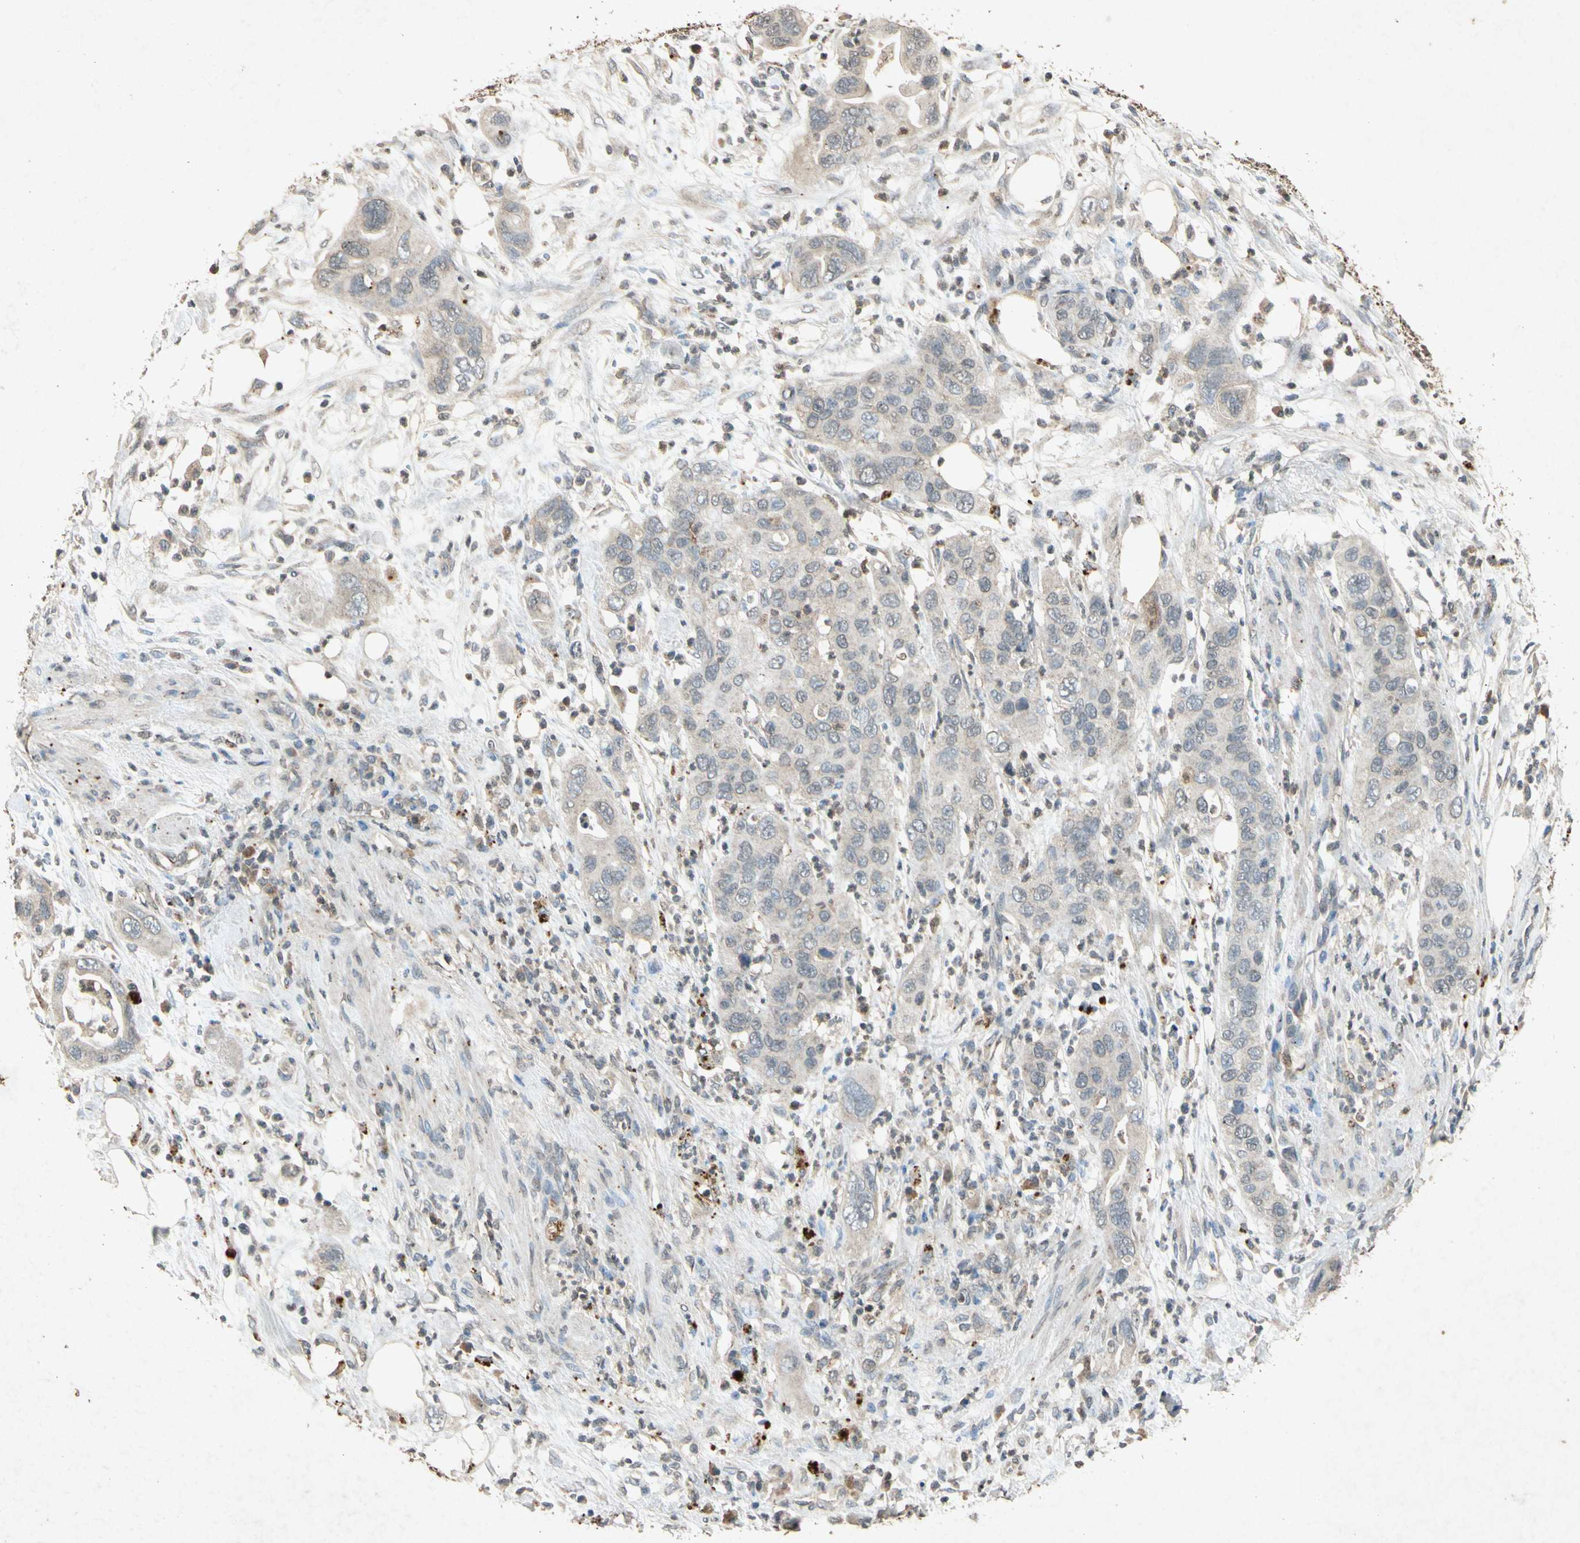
{"staining": {"intensity": "weak", "quantity": ">75%", "location": "cytoplasmic/membranous"}, "tissue": "pancreatic cancer", "cell_type": "Tumor cells", "image_type": "cancer", "snomed": [{"axis": "morphology", "description": "Adenocarcinoma, NOS"}, {"axis": "topography", "description": "Pancreas"}], "caption": "Protein staining by immunohistochemistry reveals weak cytoplasmic/membranous expression in approximately >75% of tumor cells in pancreatic cancer.", "gene": "MSRB1", "patient": {"sex": "female", "age": 71}}